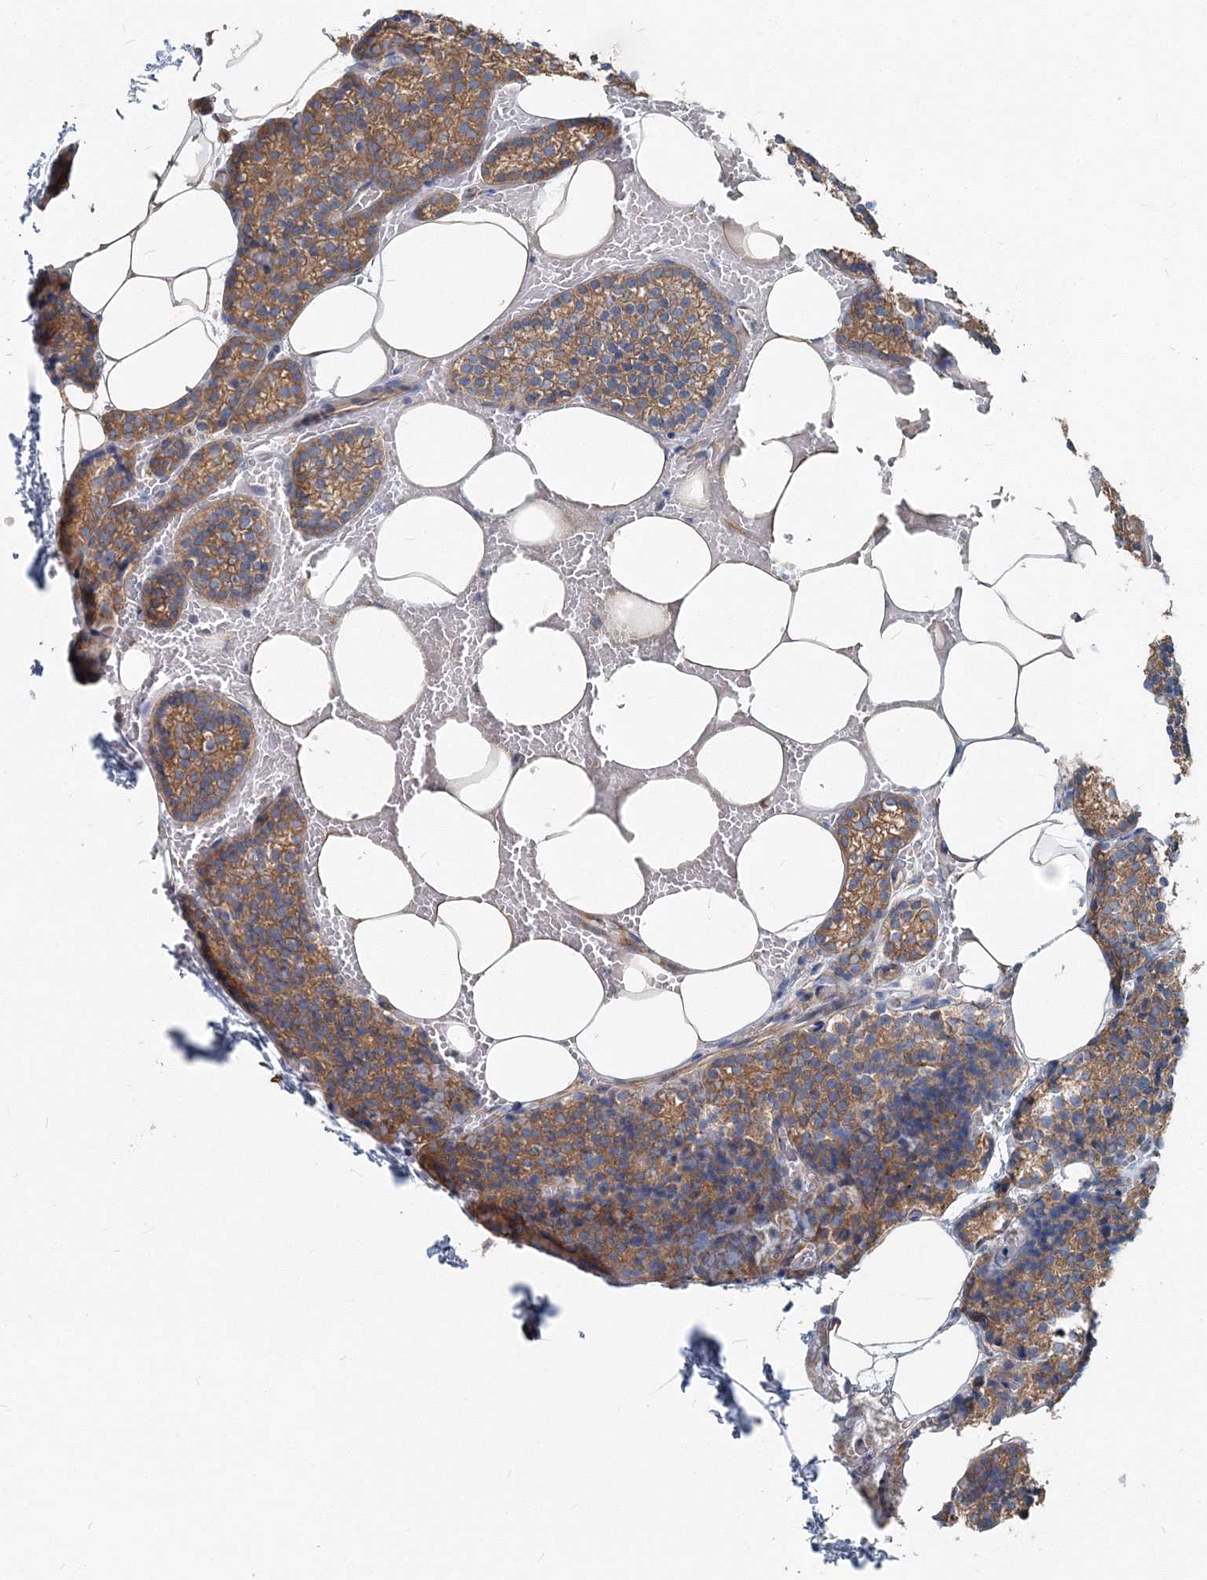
{"staining": {"intensity": "moderate", "quantity": ">75%", "location": "cytoplasmic/membranous"}, "tissue": "parathyroid gland", "cell_type": "Glandular cells", "image_type": "normal", "snomed": [{"axis": "morphology", "description": "Normal tissue, NOS"}, {"axis": "topography", "description": "Parathyroid gland"}], "caption": "The image shows immunohistochemical staining of benign parathyroid gland. There is moderate cytoplasmic/membranous positivity is identified in about >75% of glandular cells.", "gene": "MPHOSPH9", "patient": {"sex": "male", "age": 58}}